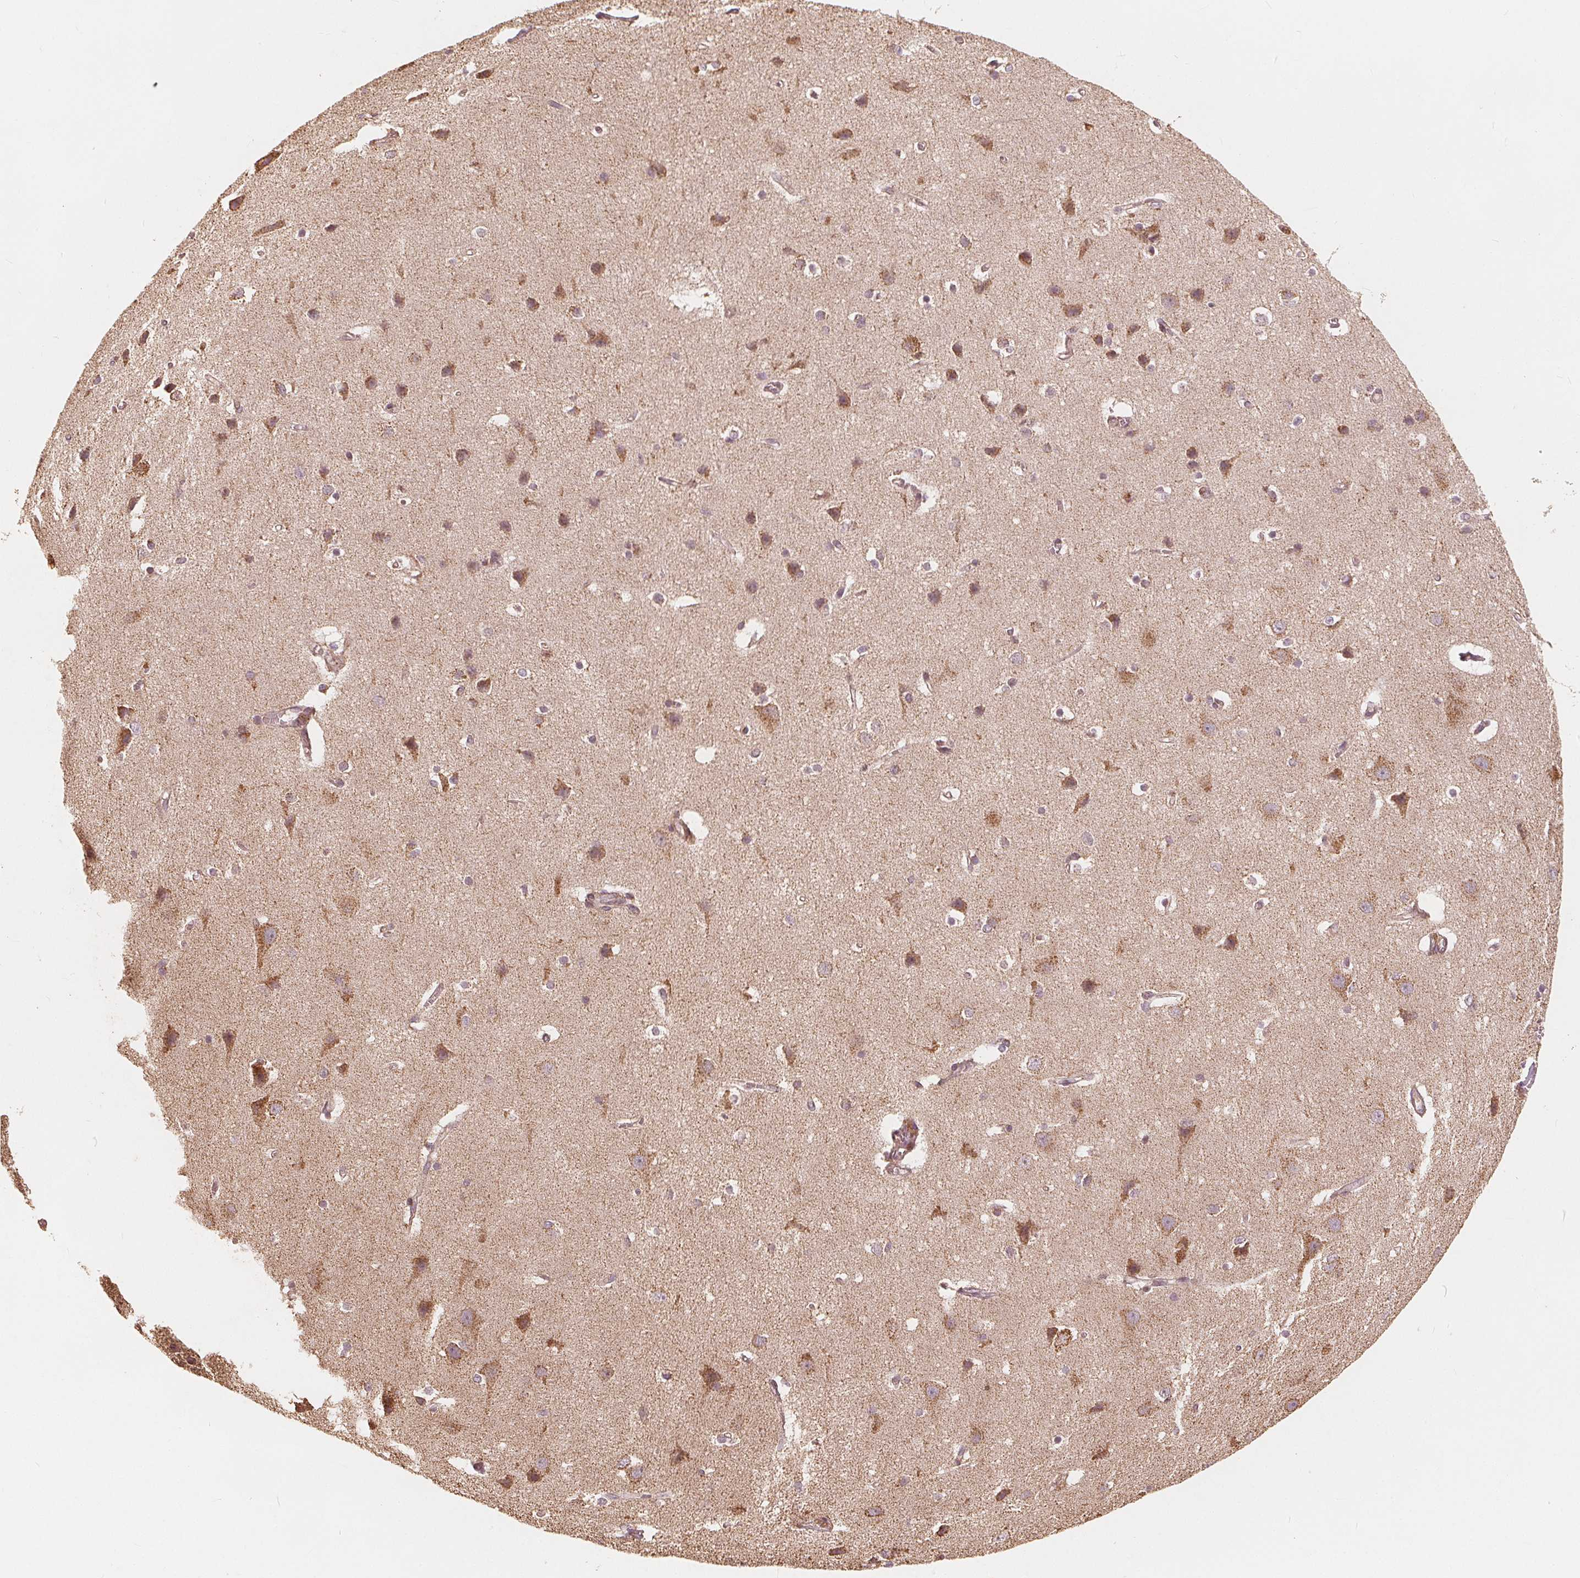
{"staining": {"intensity": "moderate", "quantity": "<25%", "location": "cytoplasmic/membranous"}, "tissue": "cerebral cortex", "cell_type": "Endothelial cells", "image_type": "normal", "snomed": [{"axis": "morphology", "description": "Normal tissue, NOS"}, {"axis": "topography", "description": "Cerebral cortex"}], "caption": "Immunohistochemical staining of normal cerebral cortex displays moderate cytoplasmic/membranous protein expression in approximately <25% of endothelial cells.", "gene": "PEX26", "patient": {"sex": "male", "age": 37}}